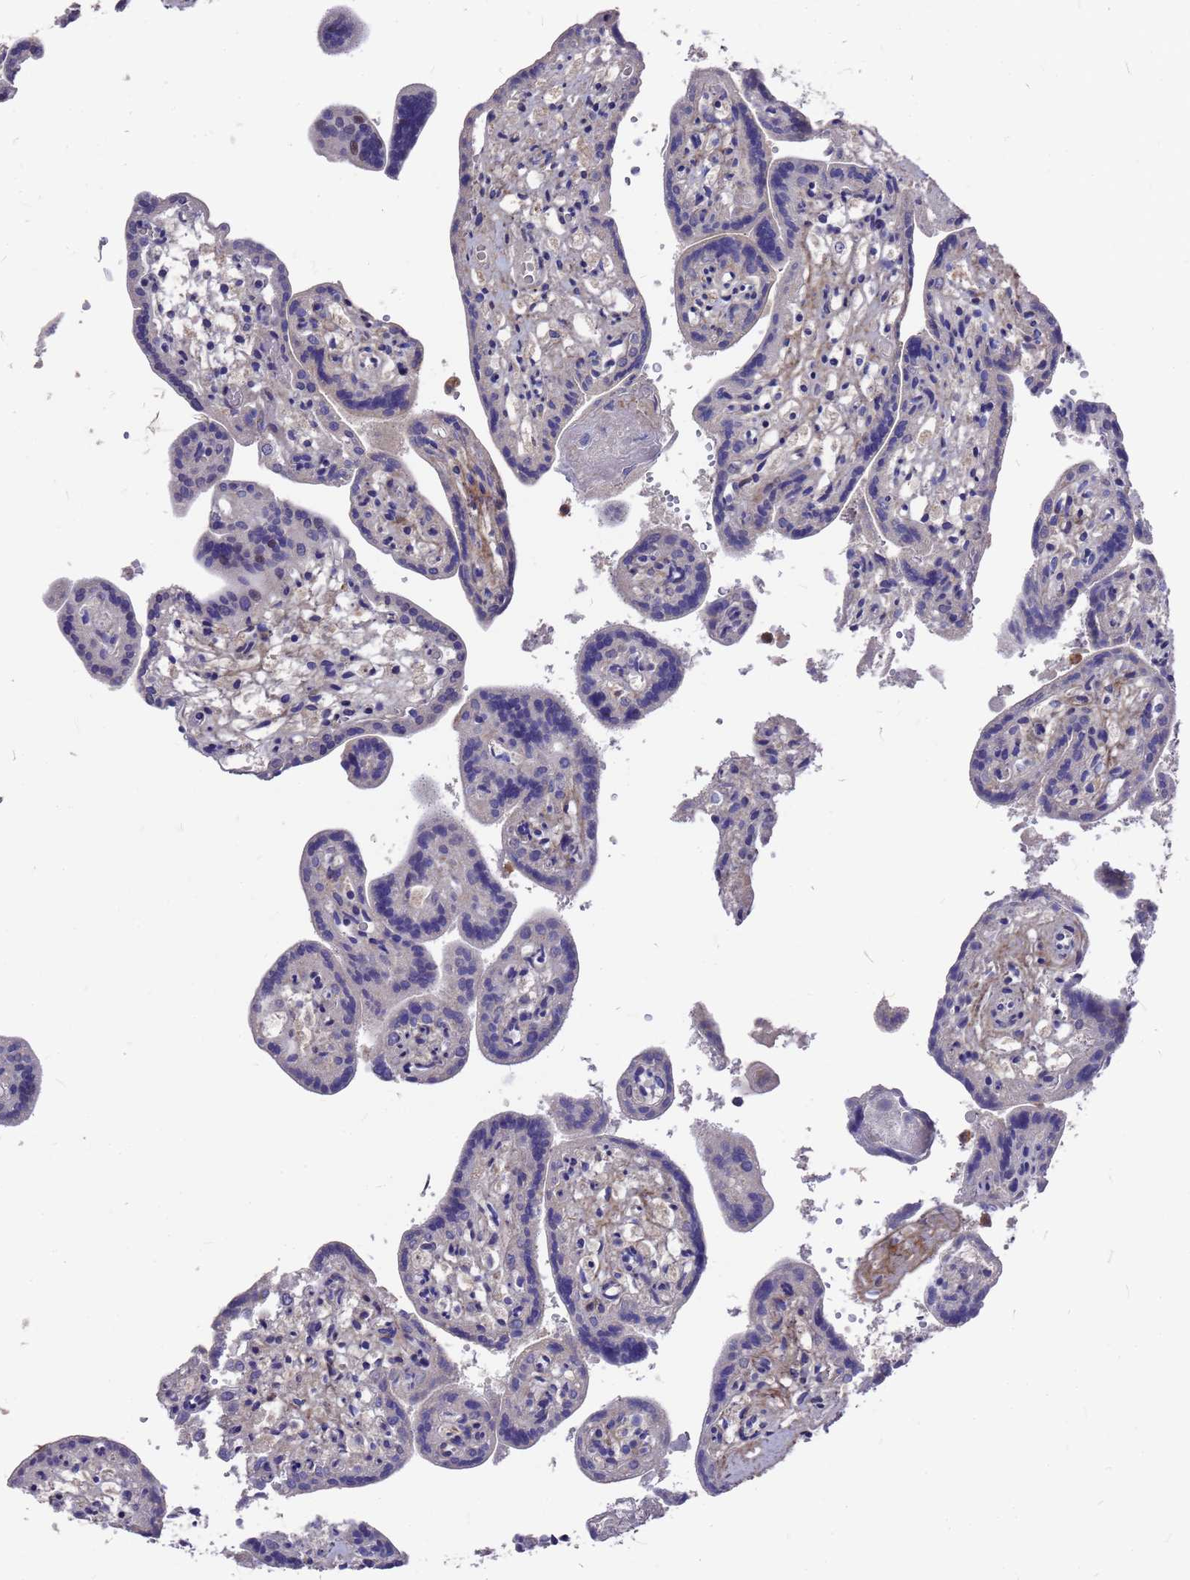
{"staining": {"intensity": "negative", "quantity": "none", "location": "none"}, "tissue": "placenta", "cell_type": "Trophoblastic cells", "image_type": "normal", "snomed": [{"axis": "morphology", "description": "Normal tissue, NOS"}, {"axis": "topography", "description": "Placenta"}], "caption": "A photomicrograph of placenta stained for a protein shows no brown staining in trophoblastic cells.", "gene": "ZNF717", "patient": {"sex": "female", "age": 37}}